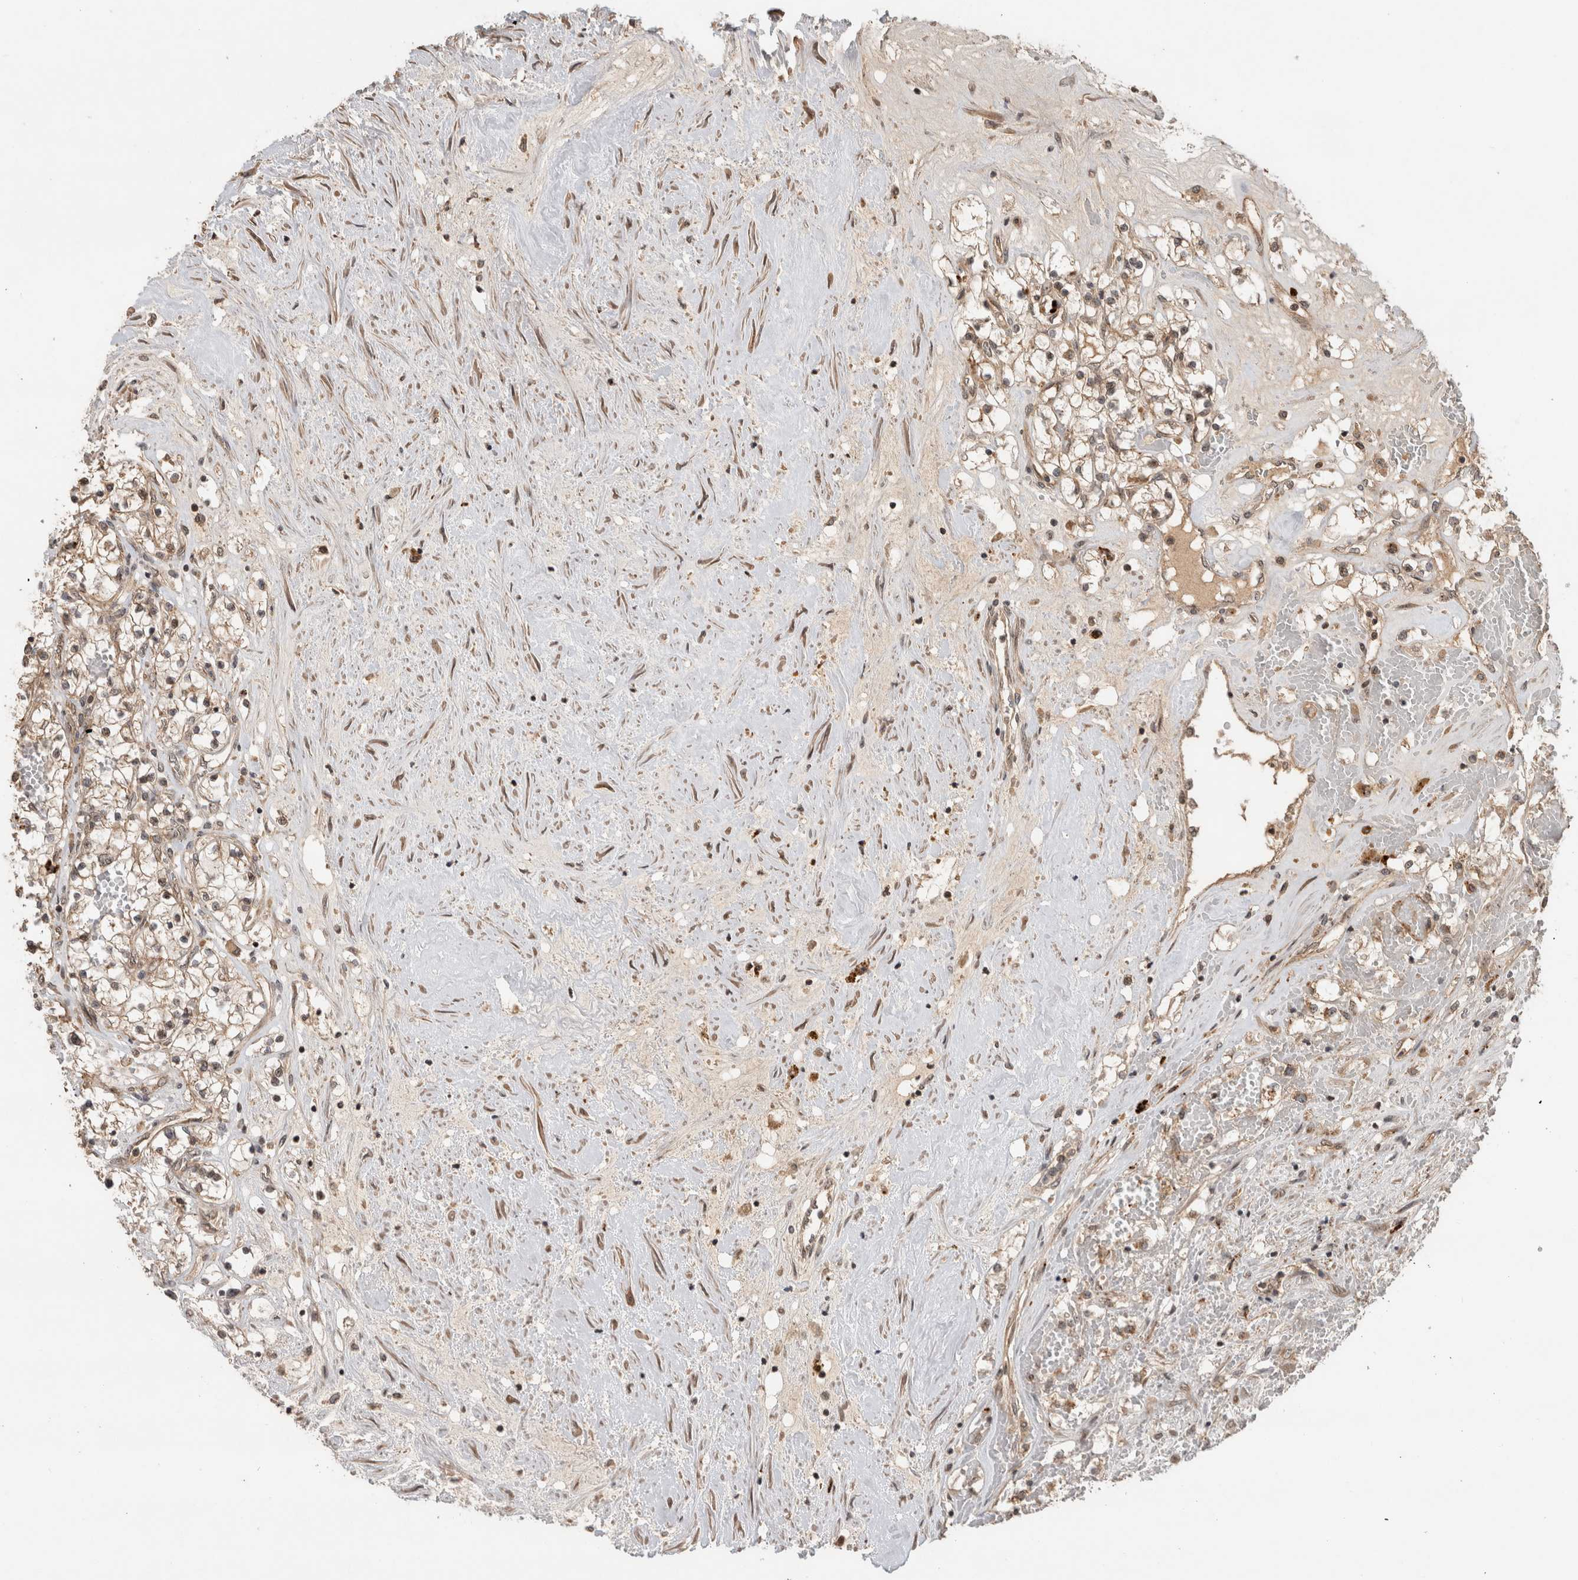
{"staining": {"intensity": "weak", "quantity": ">75%", "location": "cytoplasmic/membranous"}, "tissue": "renal cancer", "cell_type": "Tumor cells", "image_type": "cancer", "snomed": [{"axis": "morphology", "description": "Normal tissue, NOS"}, {"axis": "morphology", "description": "Adenocarcinoma, NOS"}, {"axis": "topography", "description": "Kidney"}], "caption": "The immunohistochemical stain labels weak cytoplasmic/membranous staining in tumor cells of renal cancer tissue.", "gene": "PITPNC1", "patient": {"sex": "male", "age": 68}}